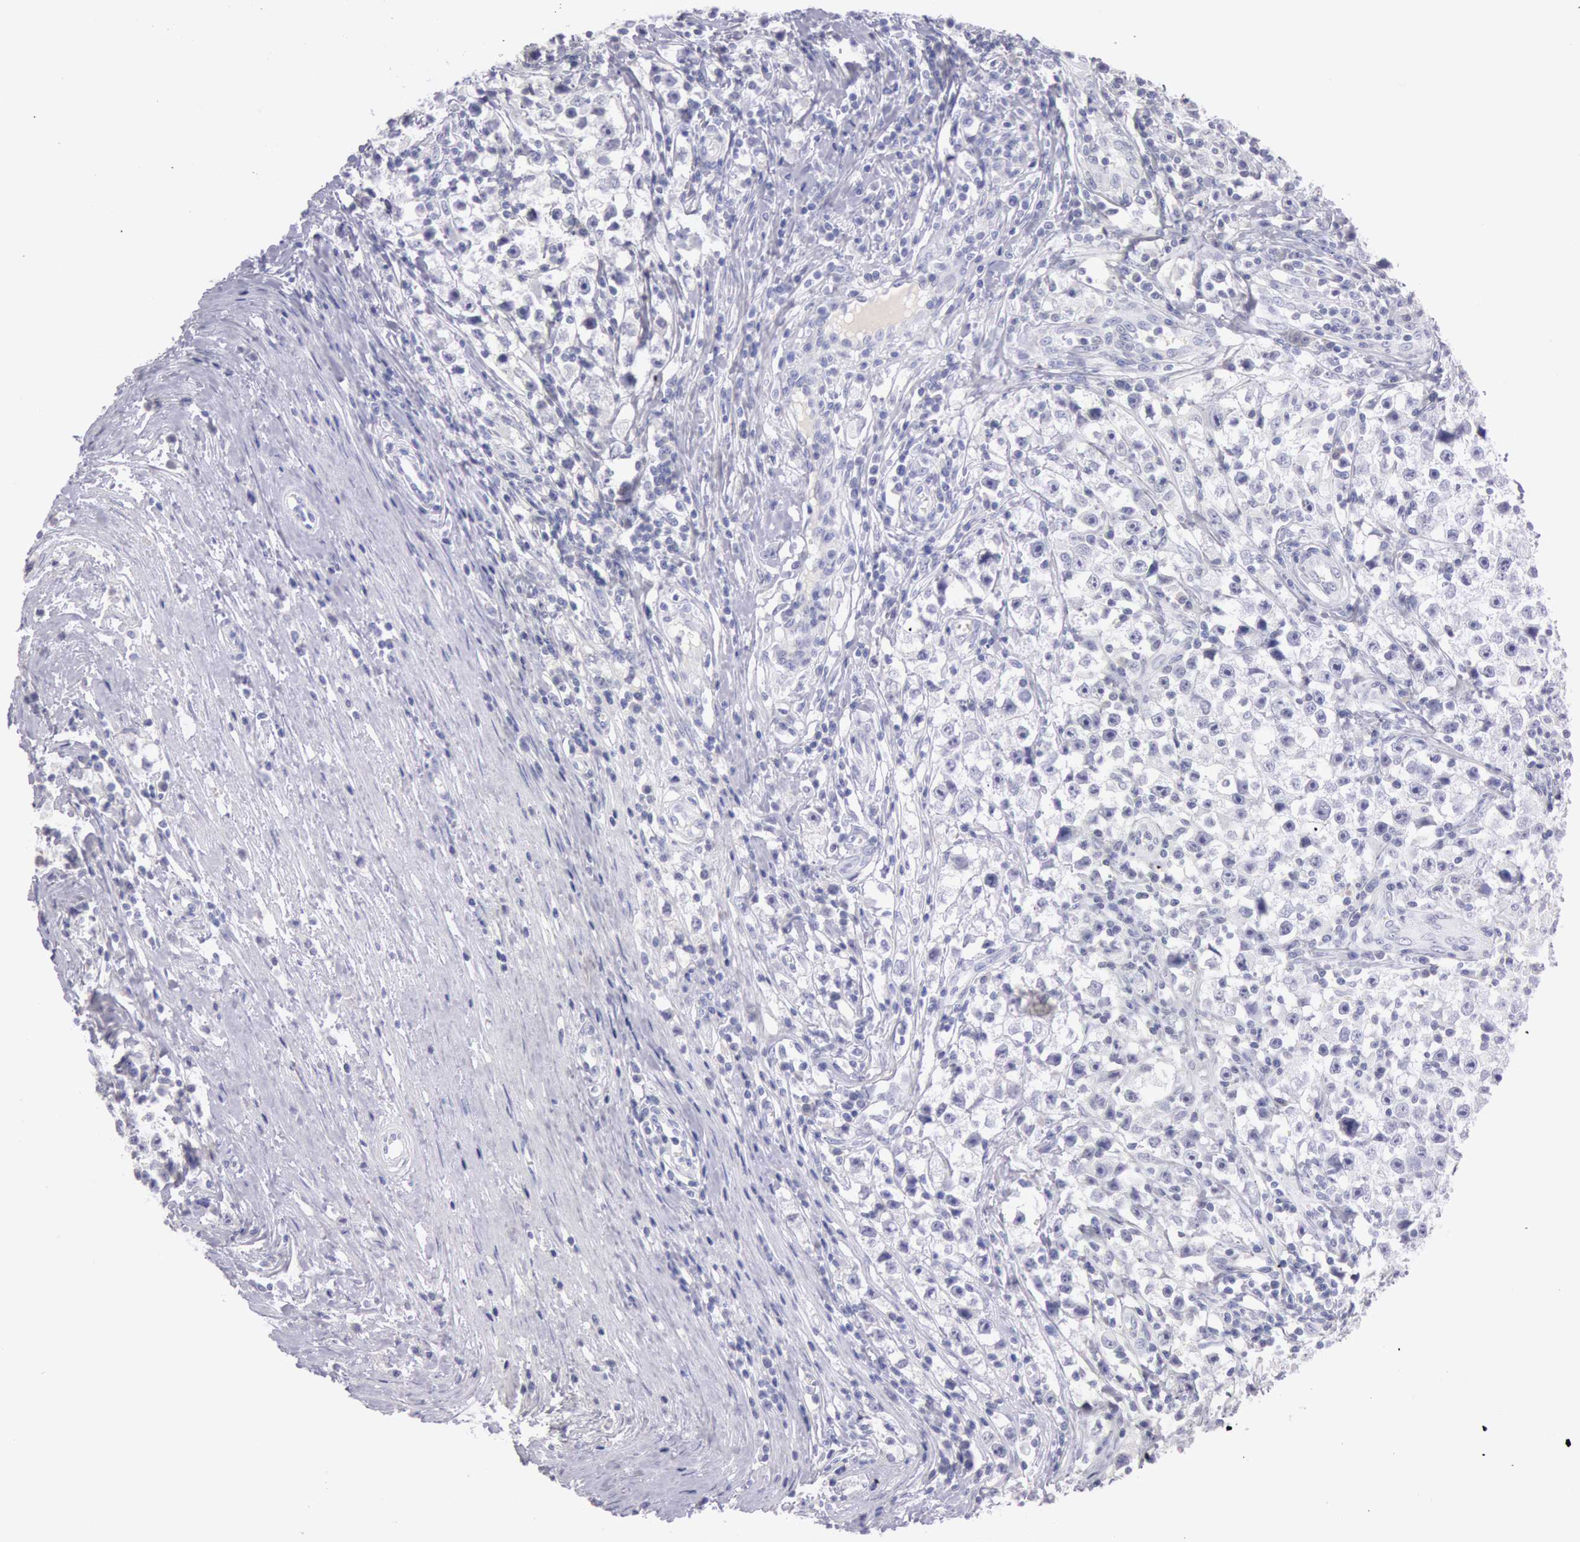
{"staining": {"intensity": "negative", "quantity": "none", "location": "none"}, "tissue": "testis cancer", "cell_type": "Tumor cells", "image_type": "cancer", "snomed": [{"axis": "morphology", "description": "Seminoma, NOS"}, {"axis": "topography", "description": "Testis"}], "caption": "Immunohistochemistry of human testis seminoma reveals no staining in tumor cells. The staining is performed using DAB brown chromogen with nuclei counter-stained in using hematoxylin.", "gene": "EGFR", "patient": {"sex": "male", "age": 35}}